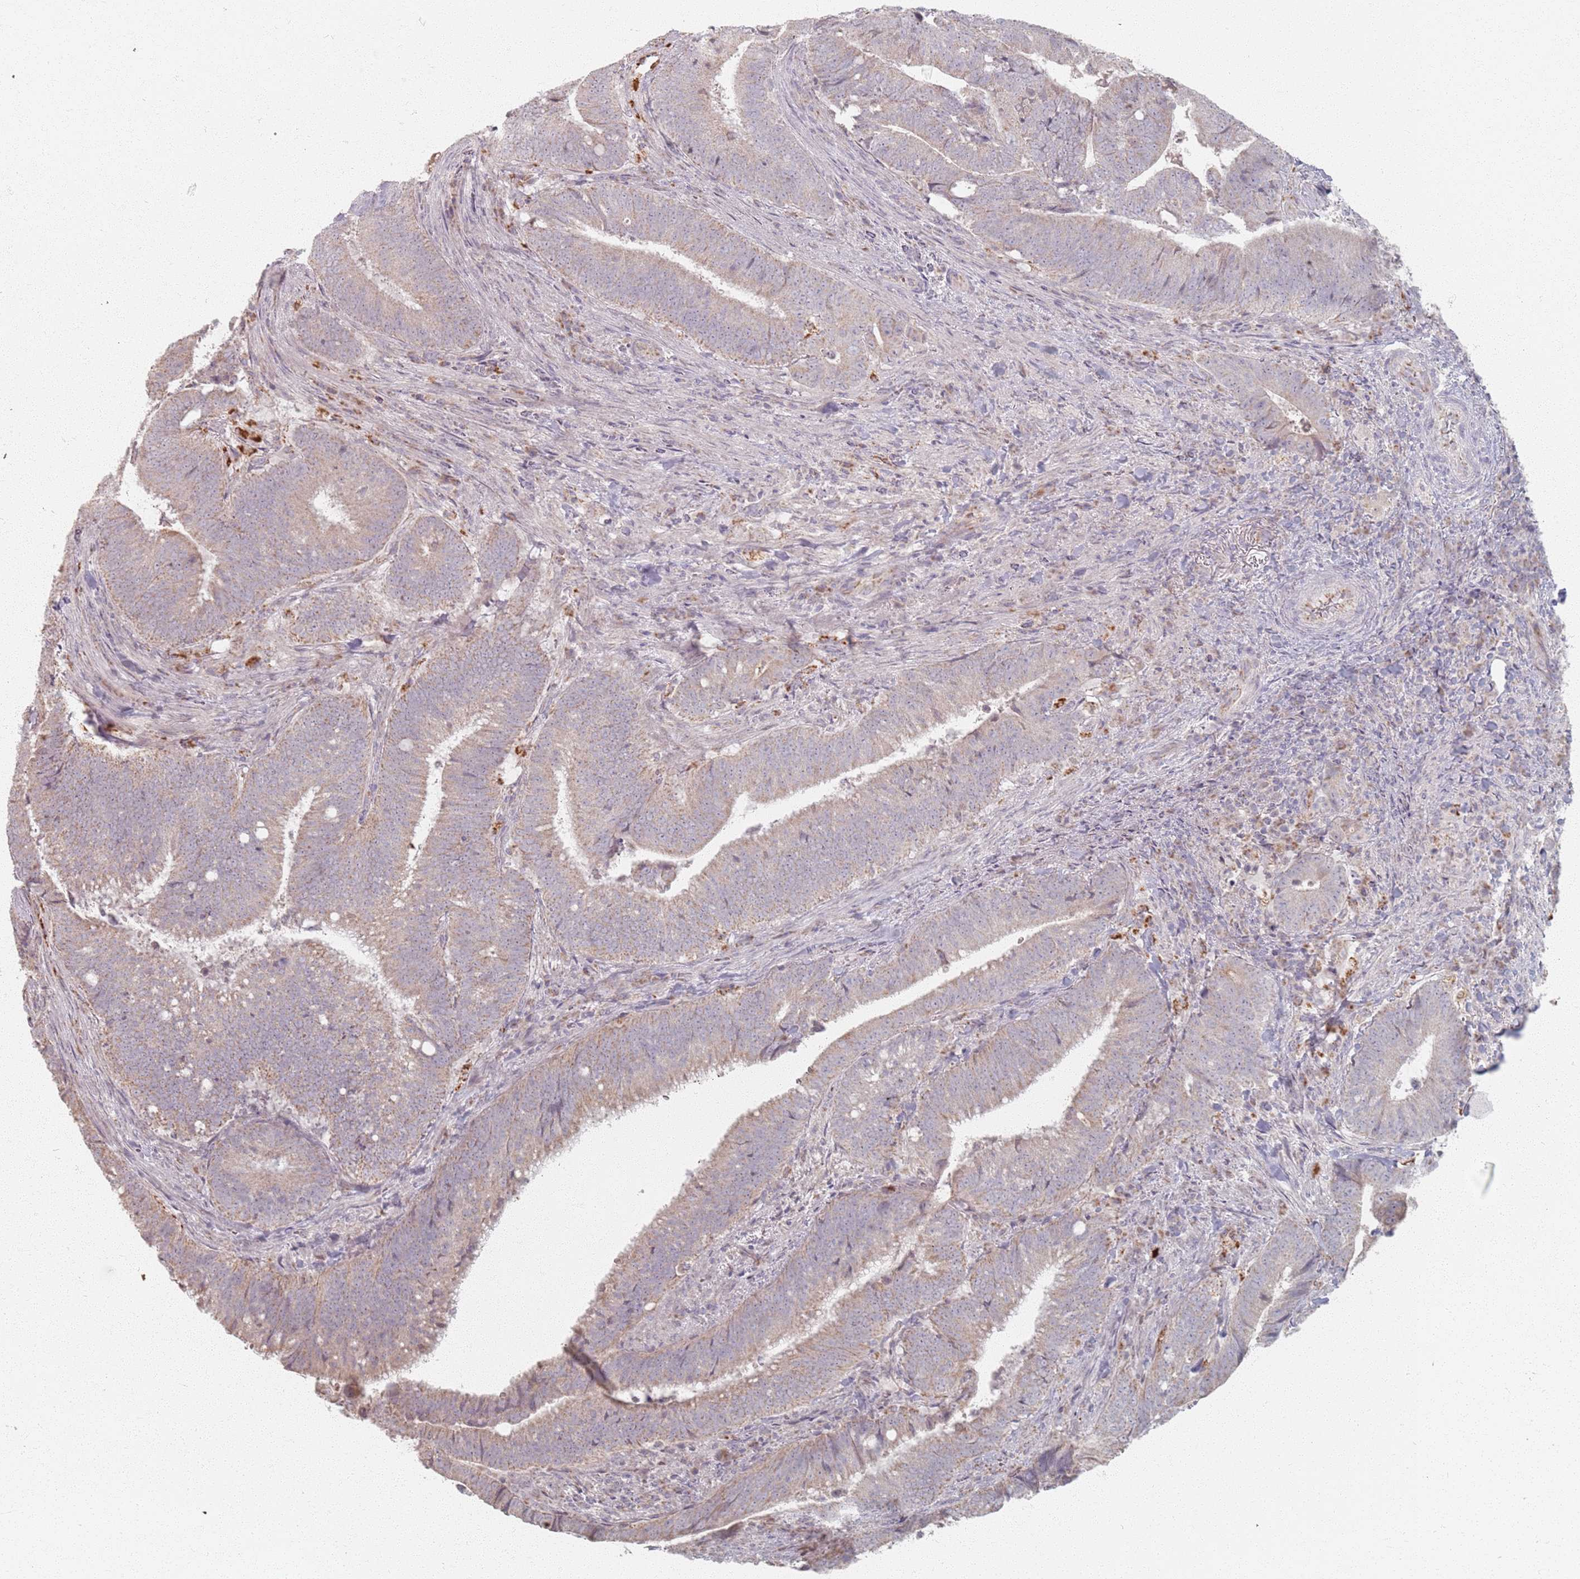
{"staining": {"intensity": "weak", "quantity": "25%-75%", "location": "cytoplasmic/membranous"}, "tissue": "colorectal cancer", "cell_type": "Tumor cells", "image_type": "cancer", "snomed": [{"axis": "morphology", "description": "Adenocarcinoma, NOS"}, {"axis": "topography", "description": "Colon"}], "caption": "Protein expression analysis of colorectal cancer (adenocarcinoma) shows weak cytoplasmic/membranous expression in approximately 25%-75% of tumor cells.", "gene": "PKD2L2", "patient": {"sex": "female", "age": 43}}